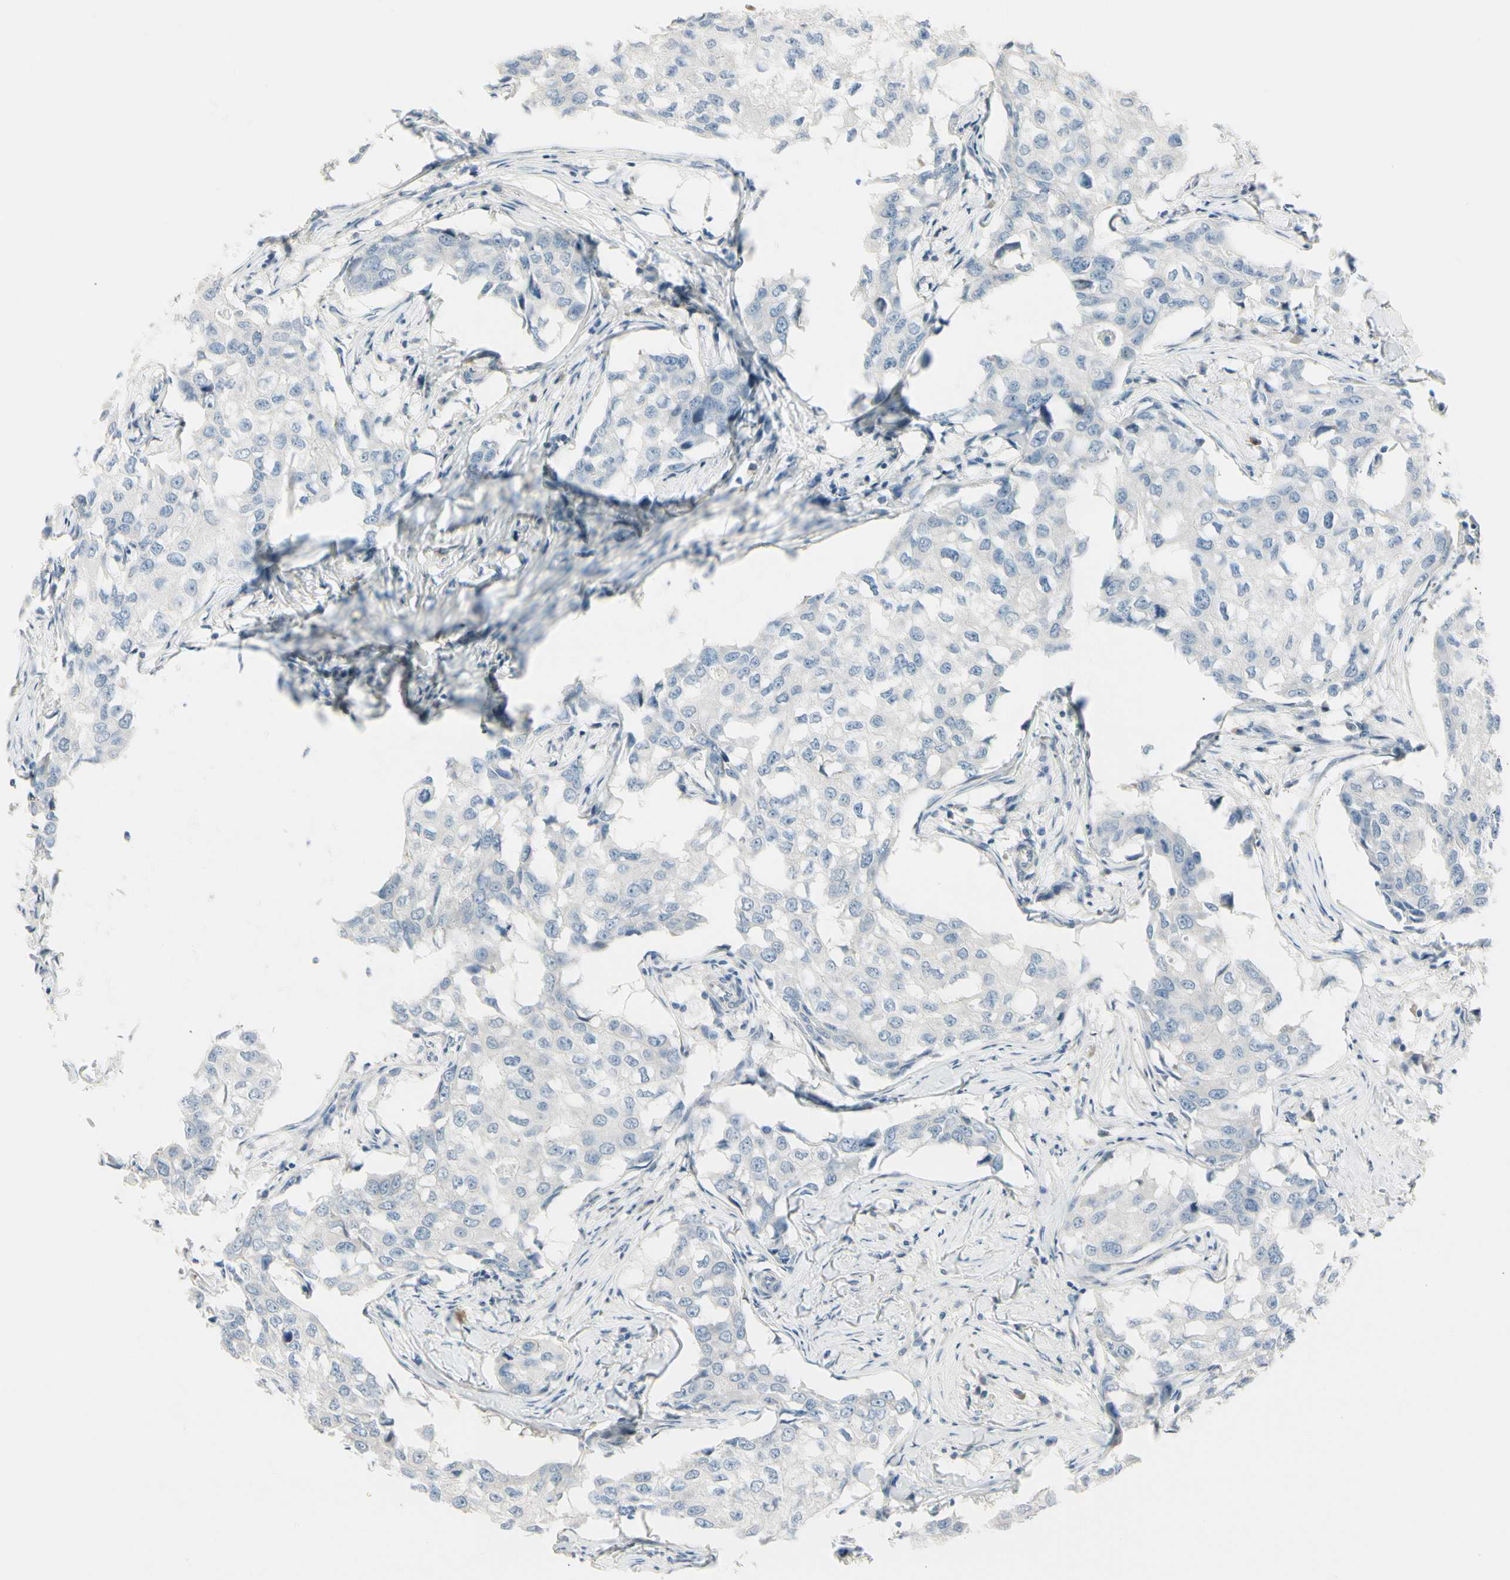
{"staining": {"intensity": "negative", "quantity": "none", "location": "none"}, "tissue": "breast cancer", "cell_type": "Tumor cells", "image_type": "cancer", "snomed": [{"axis": "morphology", "description": "Duct carcinoma"}, {"axis": "topography", "description": "Breast"}], "caption": "DAB immunohistochemical staining of human breast cancer (infiltrating ductal carcinoma) displays no significant expression in tumor cells.", "gene": "CYP2E1", "patient": {"sex": "female", "age": 27}}